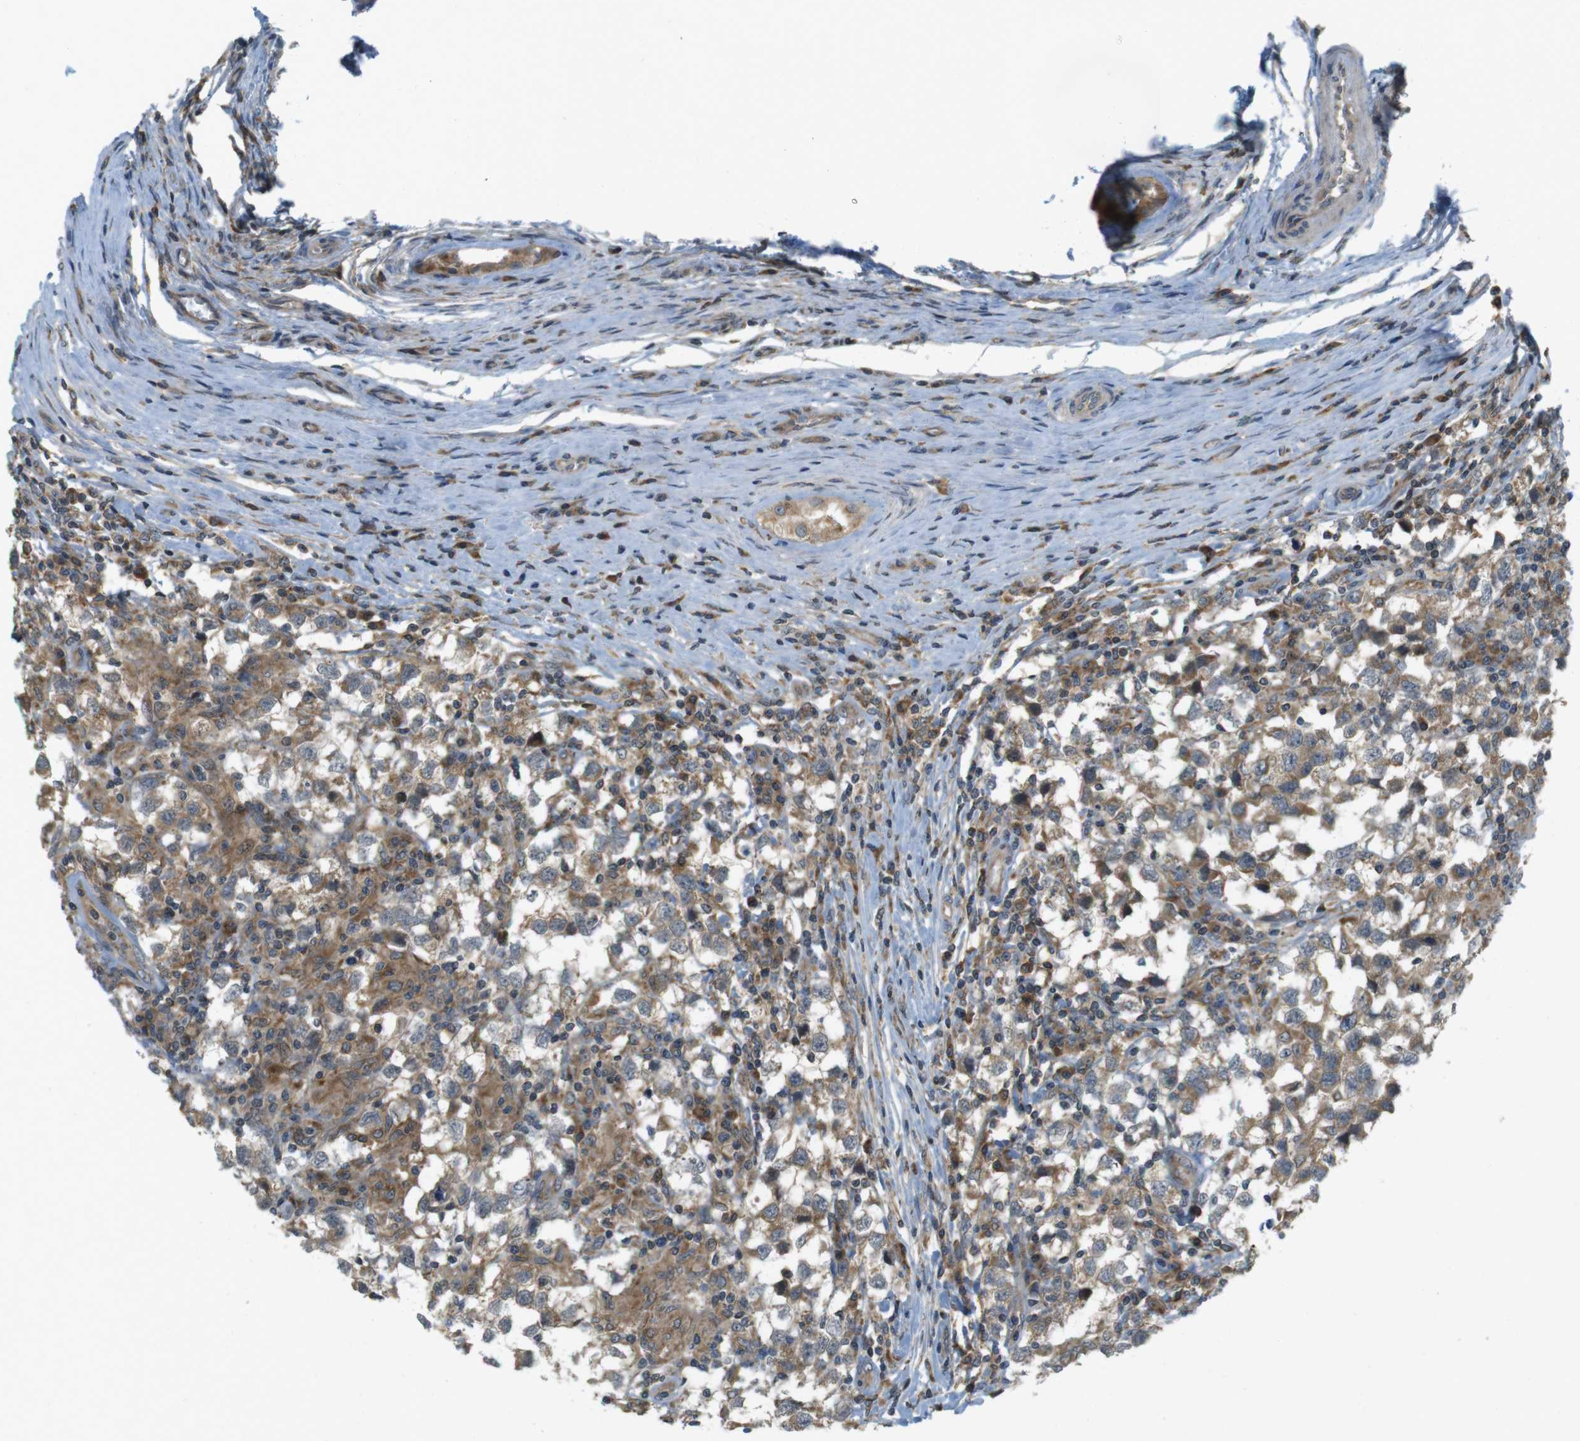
{"staining": {"intensity": "moderate", "quantity": ">75%", "location": "cytoplasmic/membranous"}, "tissue": "testis cancer", "cell_type": "Tumor cells", "image_type": "cancer", "snomed": [{"axis": "morphology", "description": "Carcinoma, Embryonal, NOS"}, {"axis": "topography", "description": "Testis"}], "caption": "Immunohistochemical staining of testis cancer reveals medium levels of moderate cytoplasmic/membranous protein staining in approximately >75% of tumor cells.", "gene": "RNF130", "patient": {"sex": "male", "age": 21}}